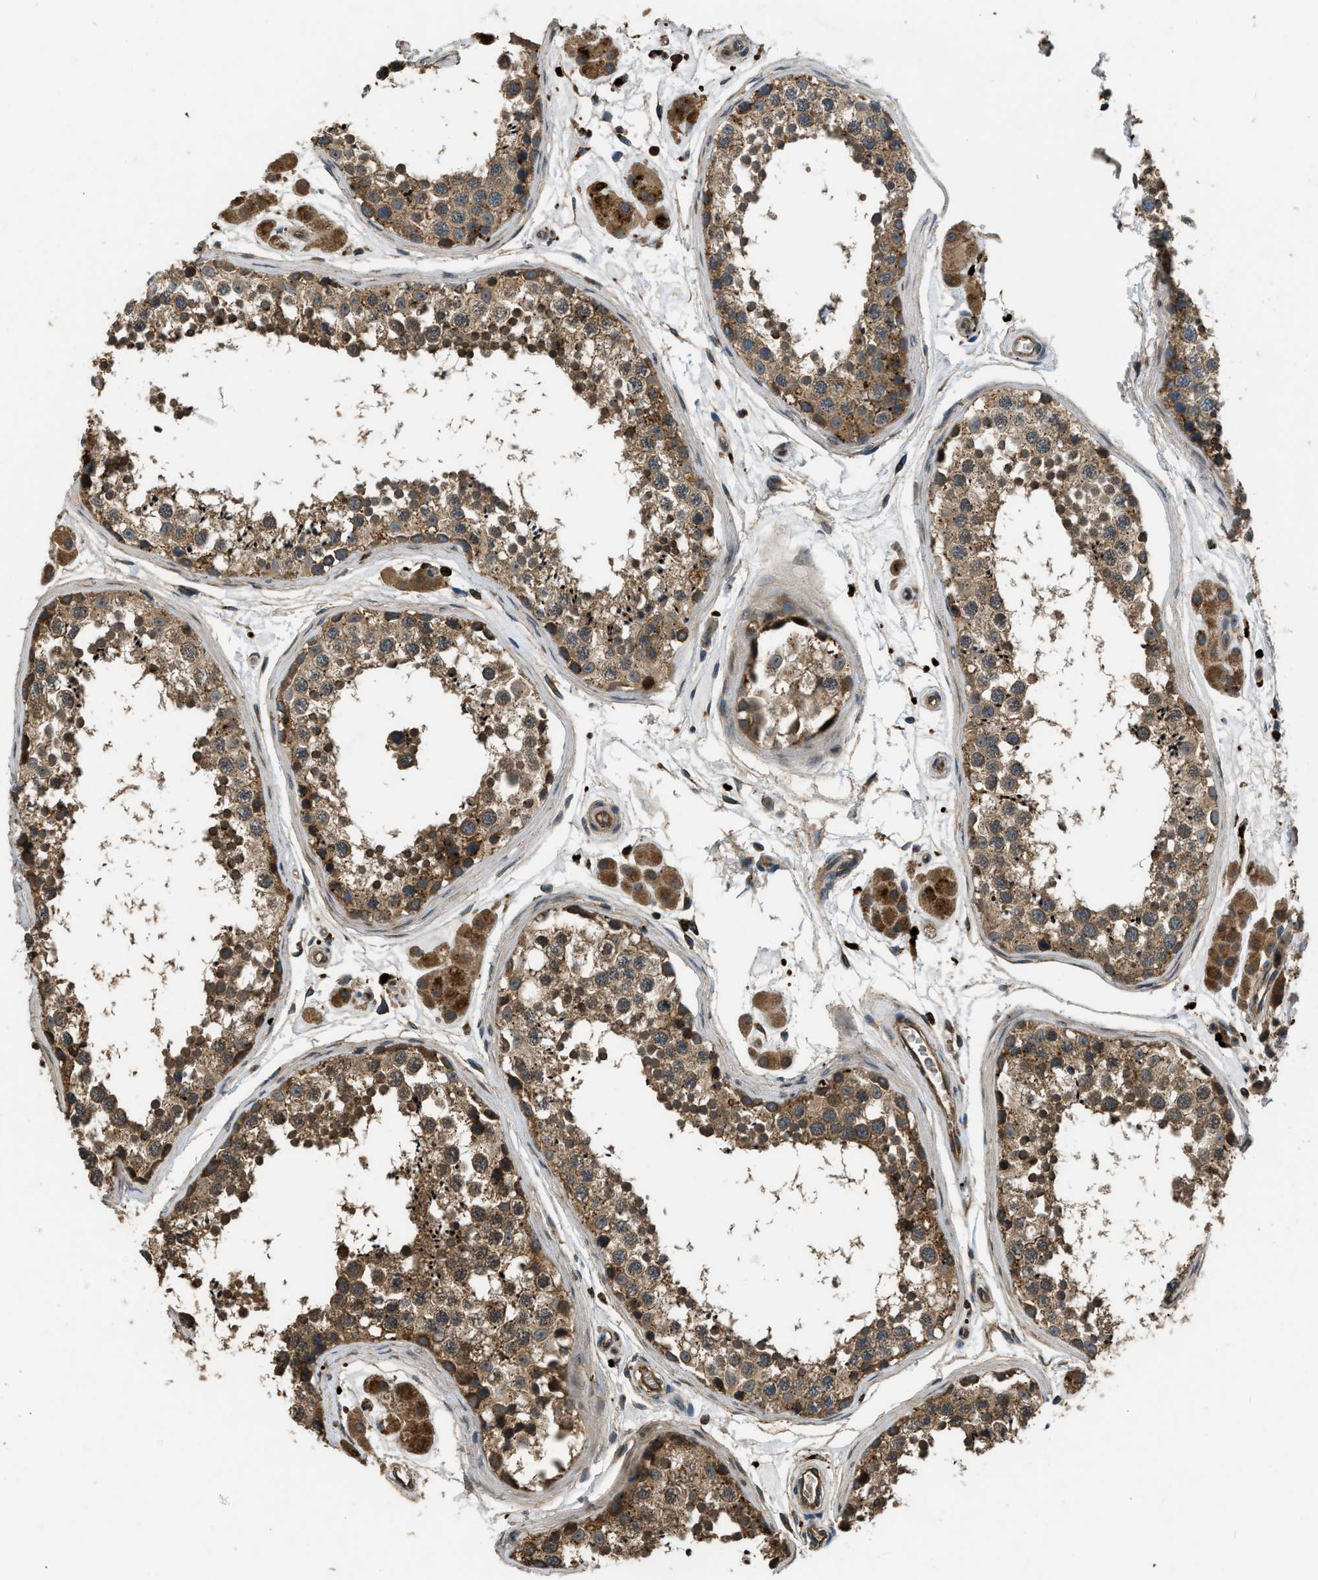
{"staining": {"intensity": "moderate", "quantity": ">75%", "location": "cytoplasmic/membranous"}, "tissue": "testis", "cell_type": "Cells in seminiferous ducts", "image_type": "normal", "snomed": [{"axis": "morphology", "description": "Normal tissue, NOS"}, {"axis": "topography", "description": "Testis"}], "caption": "Immunohistochemistry (IHC) image of normal testis: human testis stained using immunohistochemistry displays medium levels of moderate protein expression localized specifically in the cytoplasmic/membranous of cells in seminiferous ducts, appearing as a cytoplasmic/membranous brown color.", "gene": "GGH", "patient": {"sex": "male", "age": 56}}